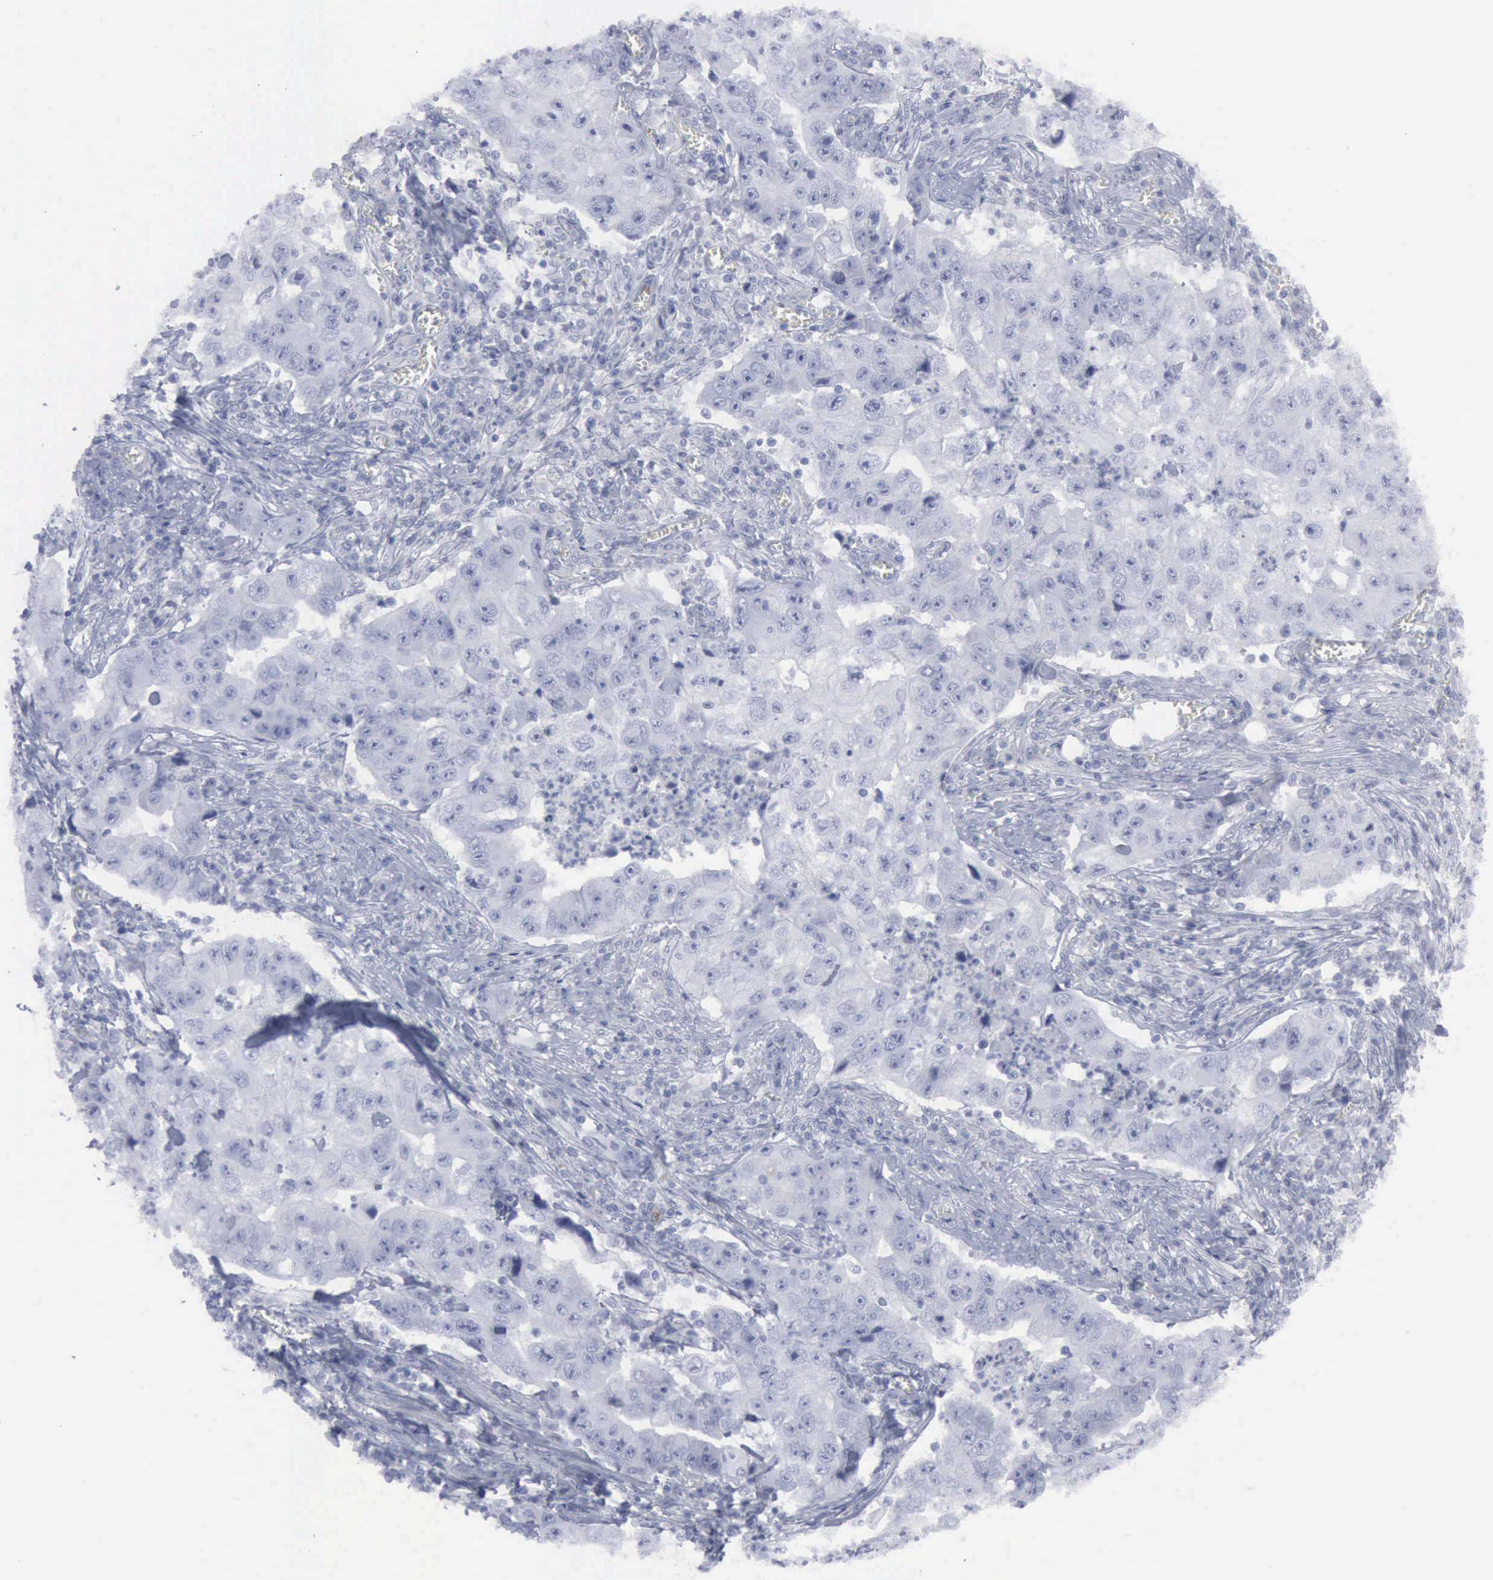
{"staining": {"intensity": "negative", "quantity": "none", "location": "none"}, "tissue": "lung cancer", "cell_type": "Tumor cells", "image_type": "cancer", "snomed": [{"axis": "morphology", "description": "Squamous cell carcinoma, NOS"}, {"axis": "topography", "description": "Lung"}], "caption": "Immunohistochemistry photomicrograph of neoplastic tissue: lung squamous cell carcinoma stained with DAB reveals no significant protein expression in tumor cells. (Immunohistochemistry (ihc), brightfield microscopy, high magnification).", "gene": "VCAM1", "patient": {"sex": "male", "age": 64}}